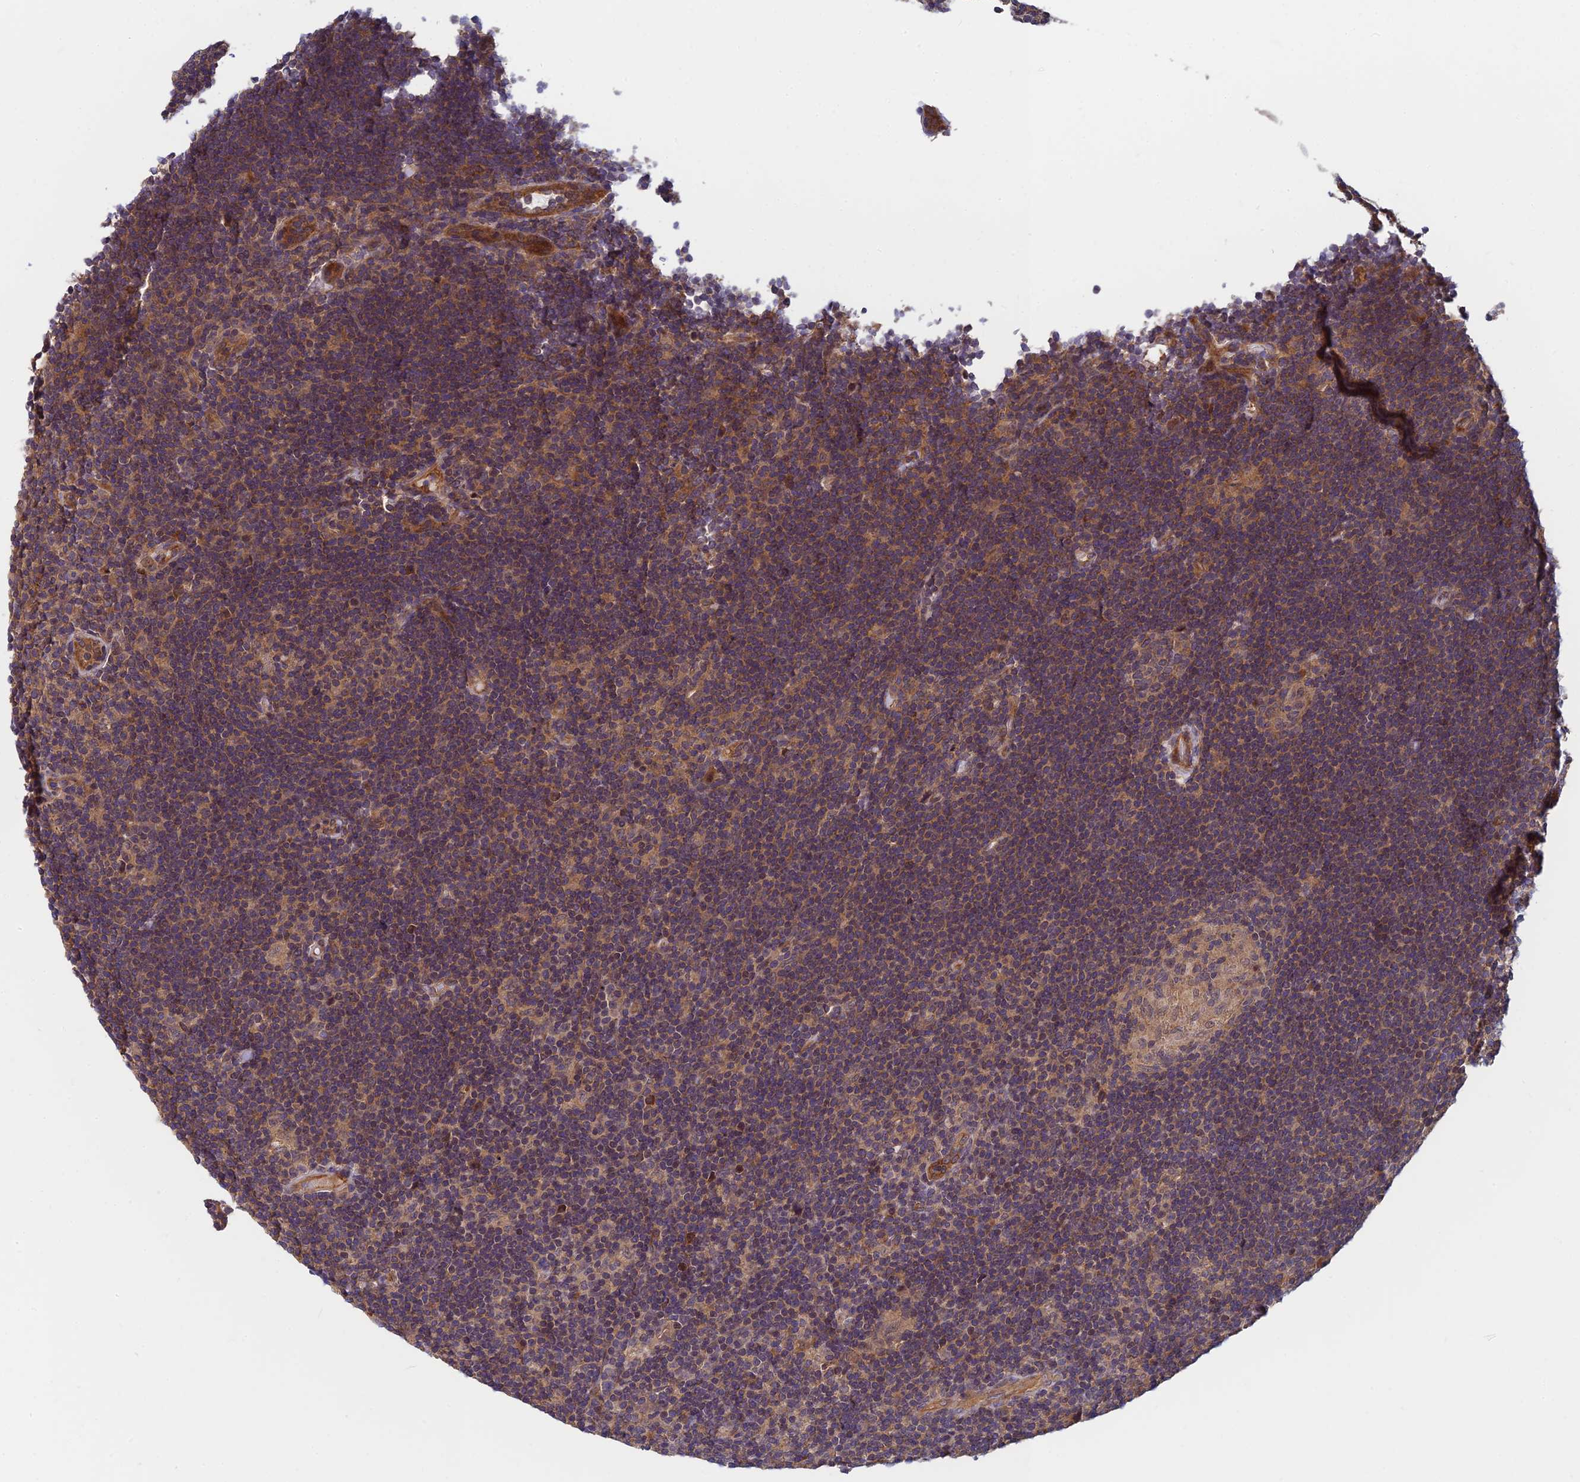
{"staining": {"intensity": "negative", "quantity": "none", "location": "none"}, "tissue": "lymphoma", "cell_type": "Tumor cells", "image_type": "cancer", "snomed": [{"axis": "morphology", "description": "Hodgkin's disease, NOS"}, {"axis": "topography", "description": "Lymph node"}], "caption": "Photomicrograph shows no significant protein staining in tumor cells of Hodgkin's disease.", "gene": "PIKFYVE", "patient": {"sex": "female", "age": 57}}